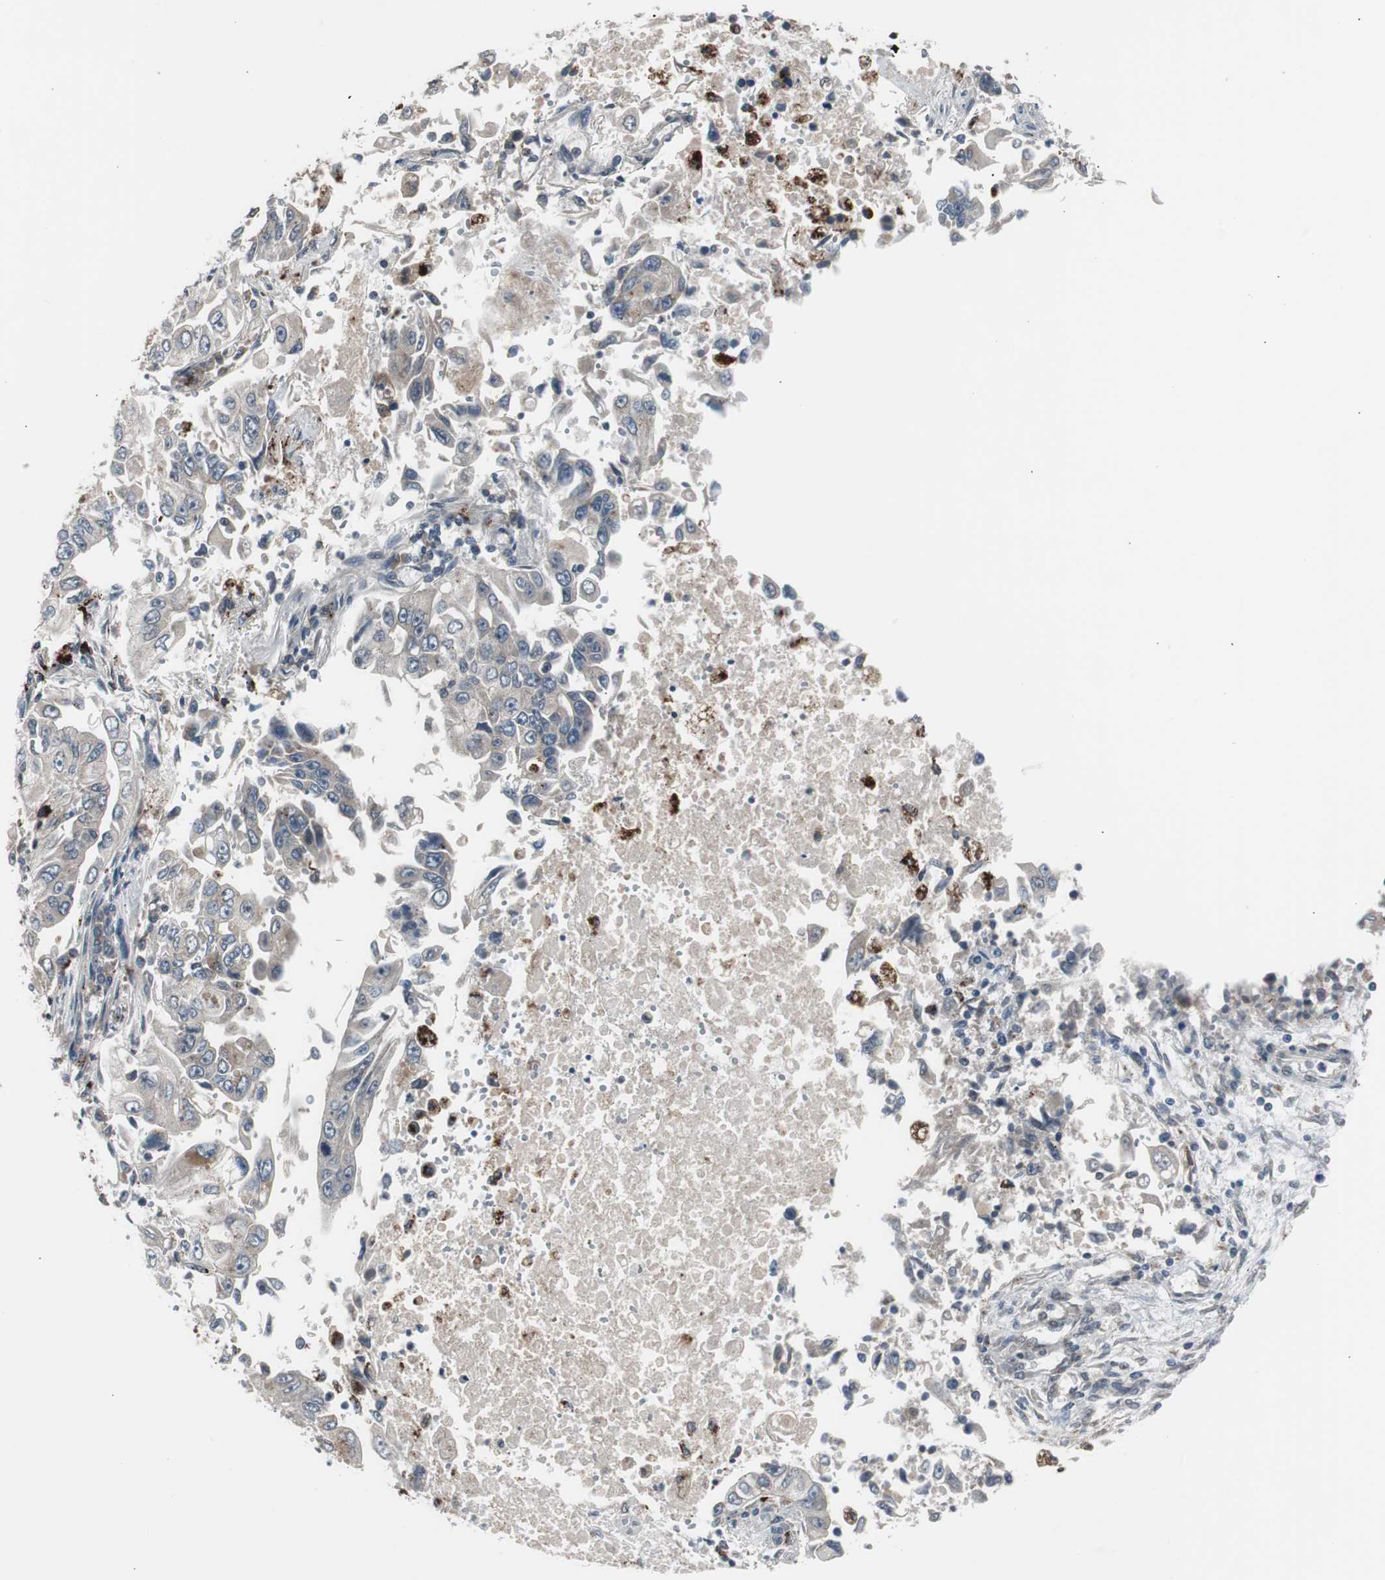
{"staining": {"intensity": "weak", "quantity": "<25%", "location": "cytoplasmic/membranous"}, "tissue": "lung cancer", "cell_type": "Tumor cells", "image_type": "cancer", "snomed": [{"axis": "morphology", "description": "Adenocarcinoma, NOS"}, {"axis": "topography", "description": "Lung"}], "caption": "The histopathology image demonstrates no staining of tumor cells in lung cancer. (Stains: DAB immunohistochemistry with hematoxylin counter stain, Microscopy: brightfield microscopy at high magnification).", "gene": "BOLA1", "patient": {"sex": "male", "age": 84}}